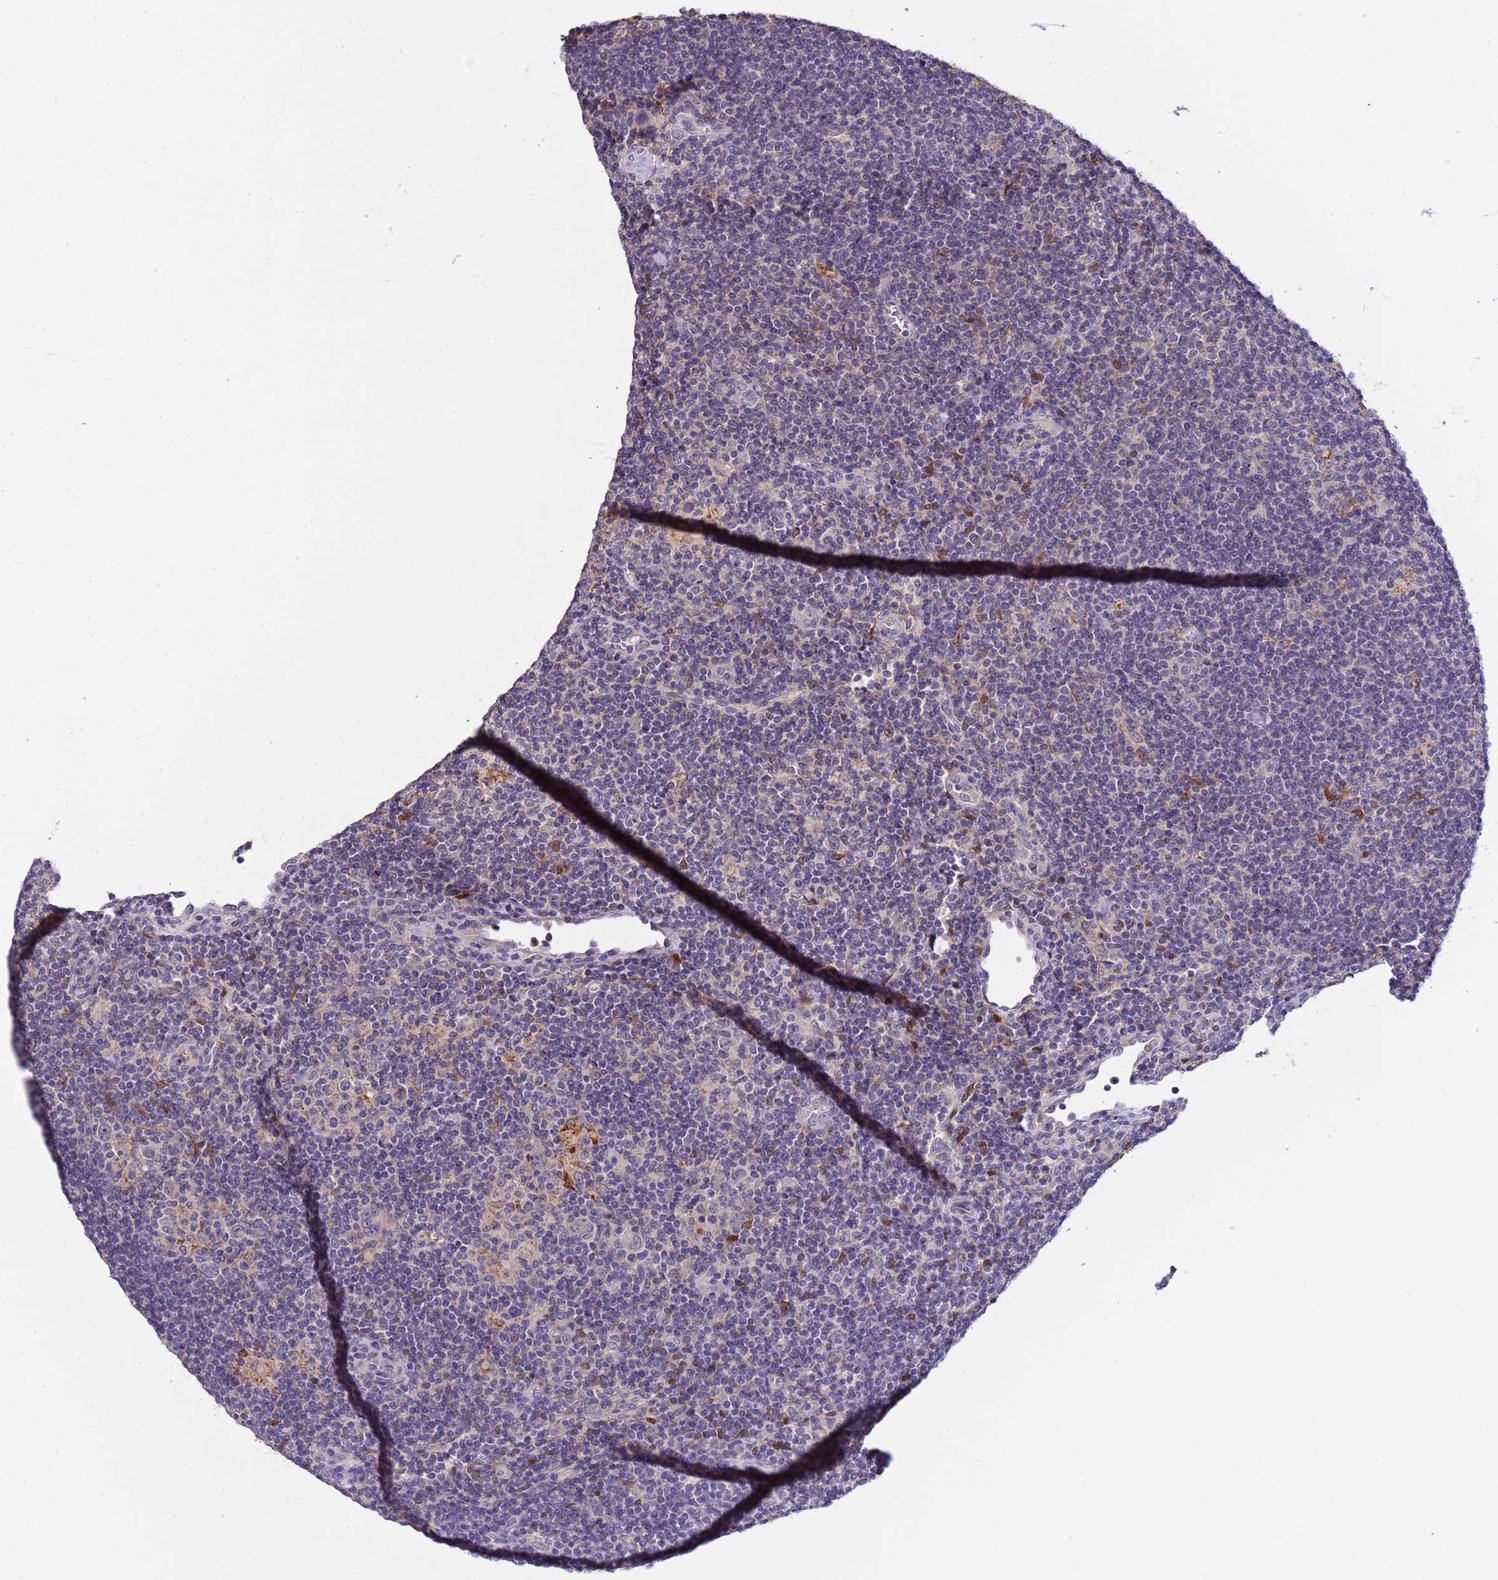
{"staining": {"intensity": "negative", "quantity": "none", "location": "none"}, "tissue": "lymphoma", "cell_type": "Tumor cells", "image_type": "cancer", "snomed": [{"axis": "morphology", "description": "Hodgkin's disease, NOS"}, {"axis": "topography", "description": "Lymph node"}], "caption": "High power microscopy photomicrograph of an IHC micrograph of Hodgkin's disease, revealing no significant positivity in tumor cells.", "gene": "PLCXD3", "patient": {"sex": "female", "age": 57}}